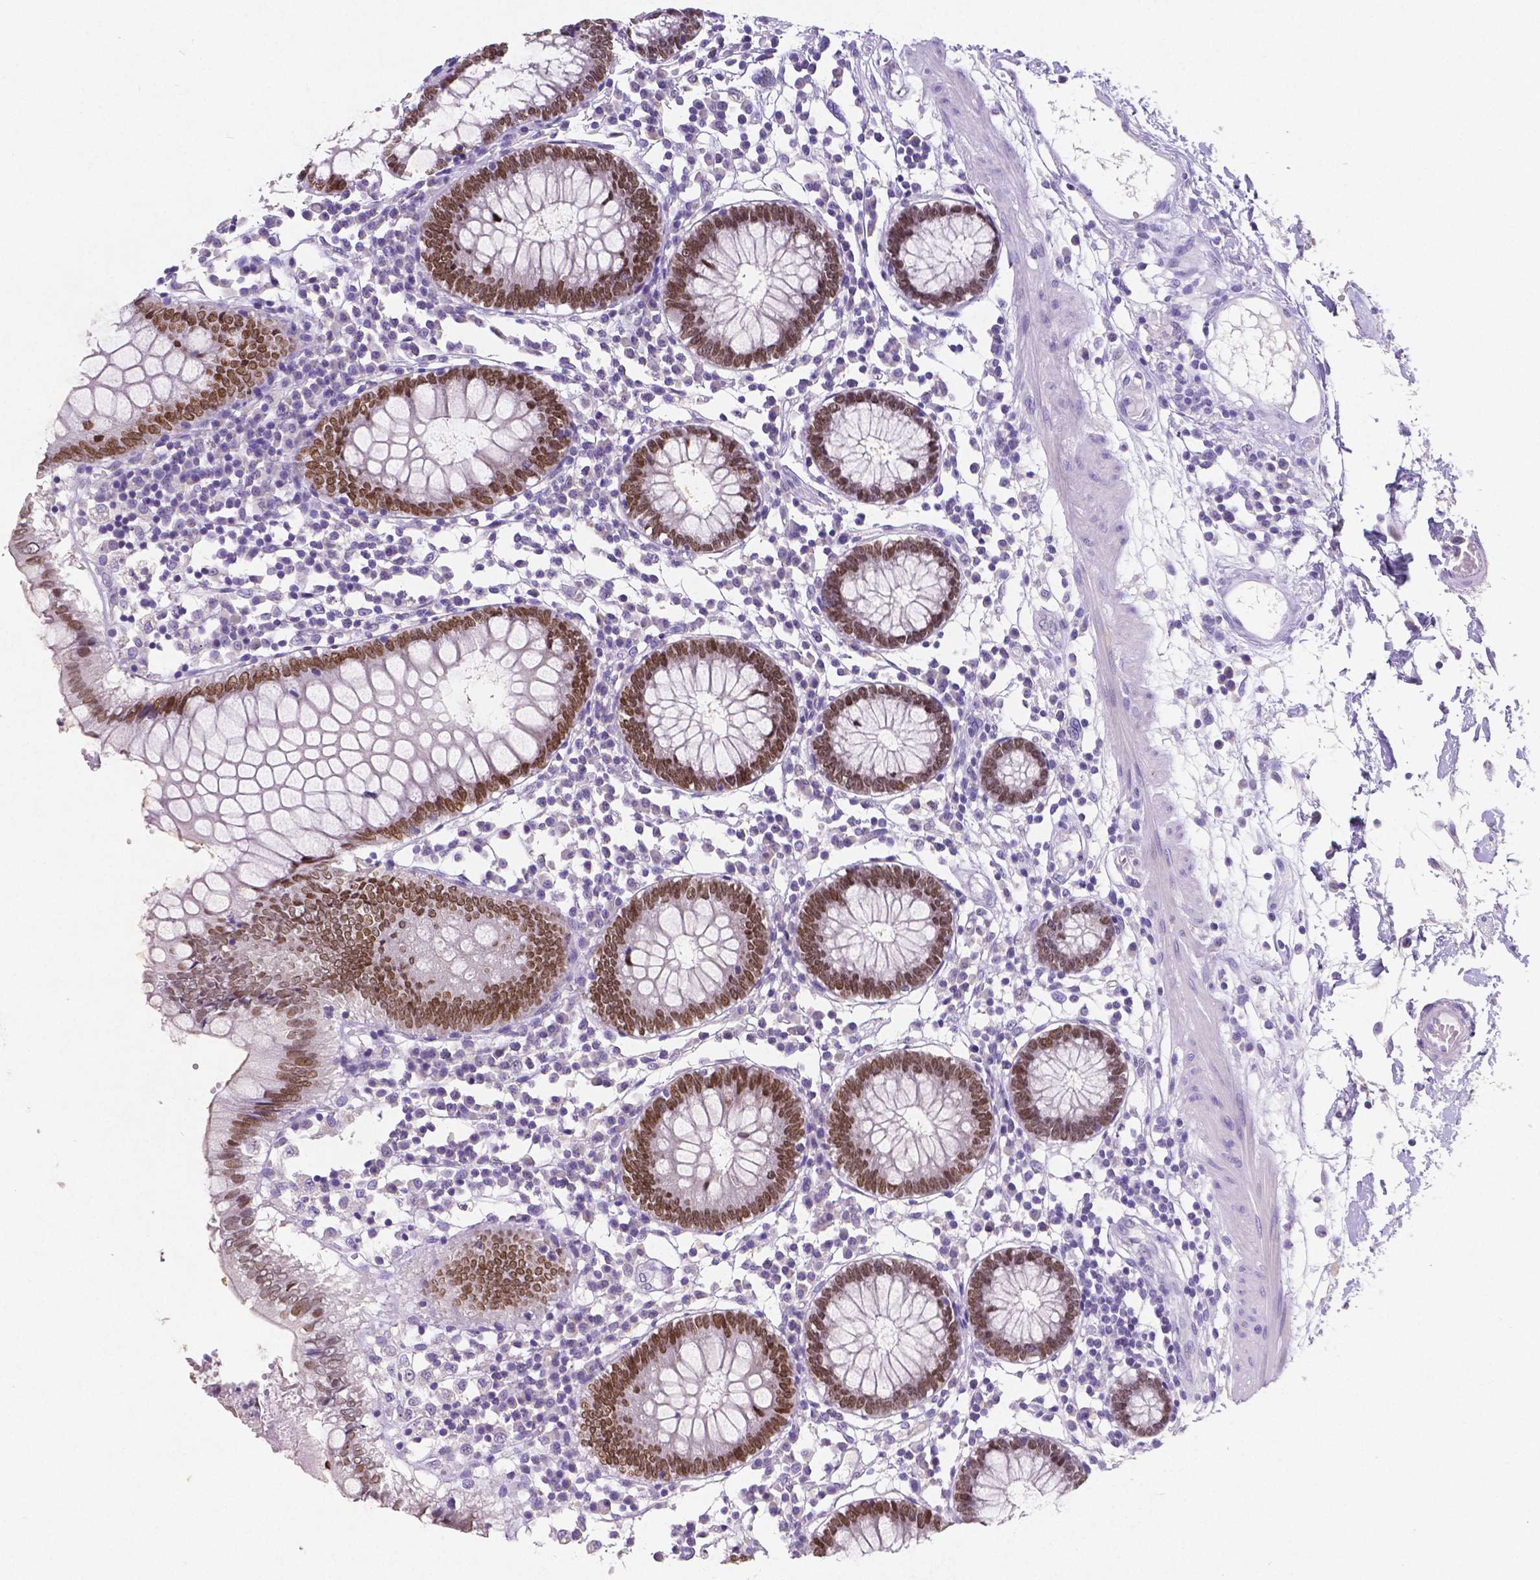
{"staining": {"intensity": "negative", "quantity": "none", "location": "none"}, "tissue": "colon", "cell_type": "Endothelial cells", "image_type": "normal", "snomed": [{"axis": "morphology", "description": "Normal tissue, NOS"}, {"axis": "morphology", "description": "Adenocarcinoma, NOS"}, {"axis": "topography", "description": "Colon"}], "caption": "This is an immunohistochemistry micrograph of unremarkable human colon. There is no staining in endothelial cells.", "gene": "SATB2", "patient": {"sex": "male", "age": 83}}